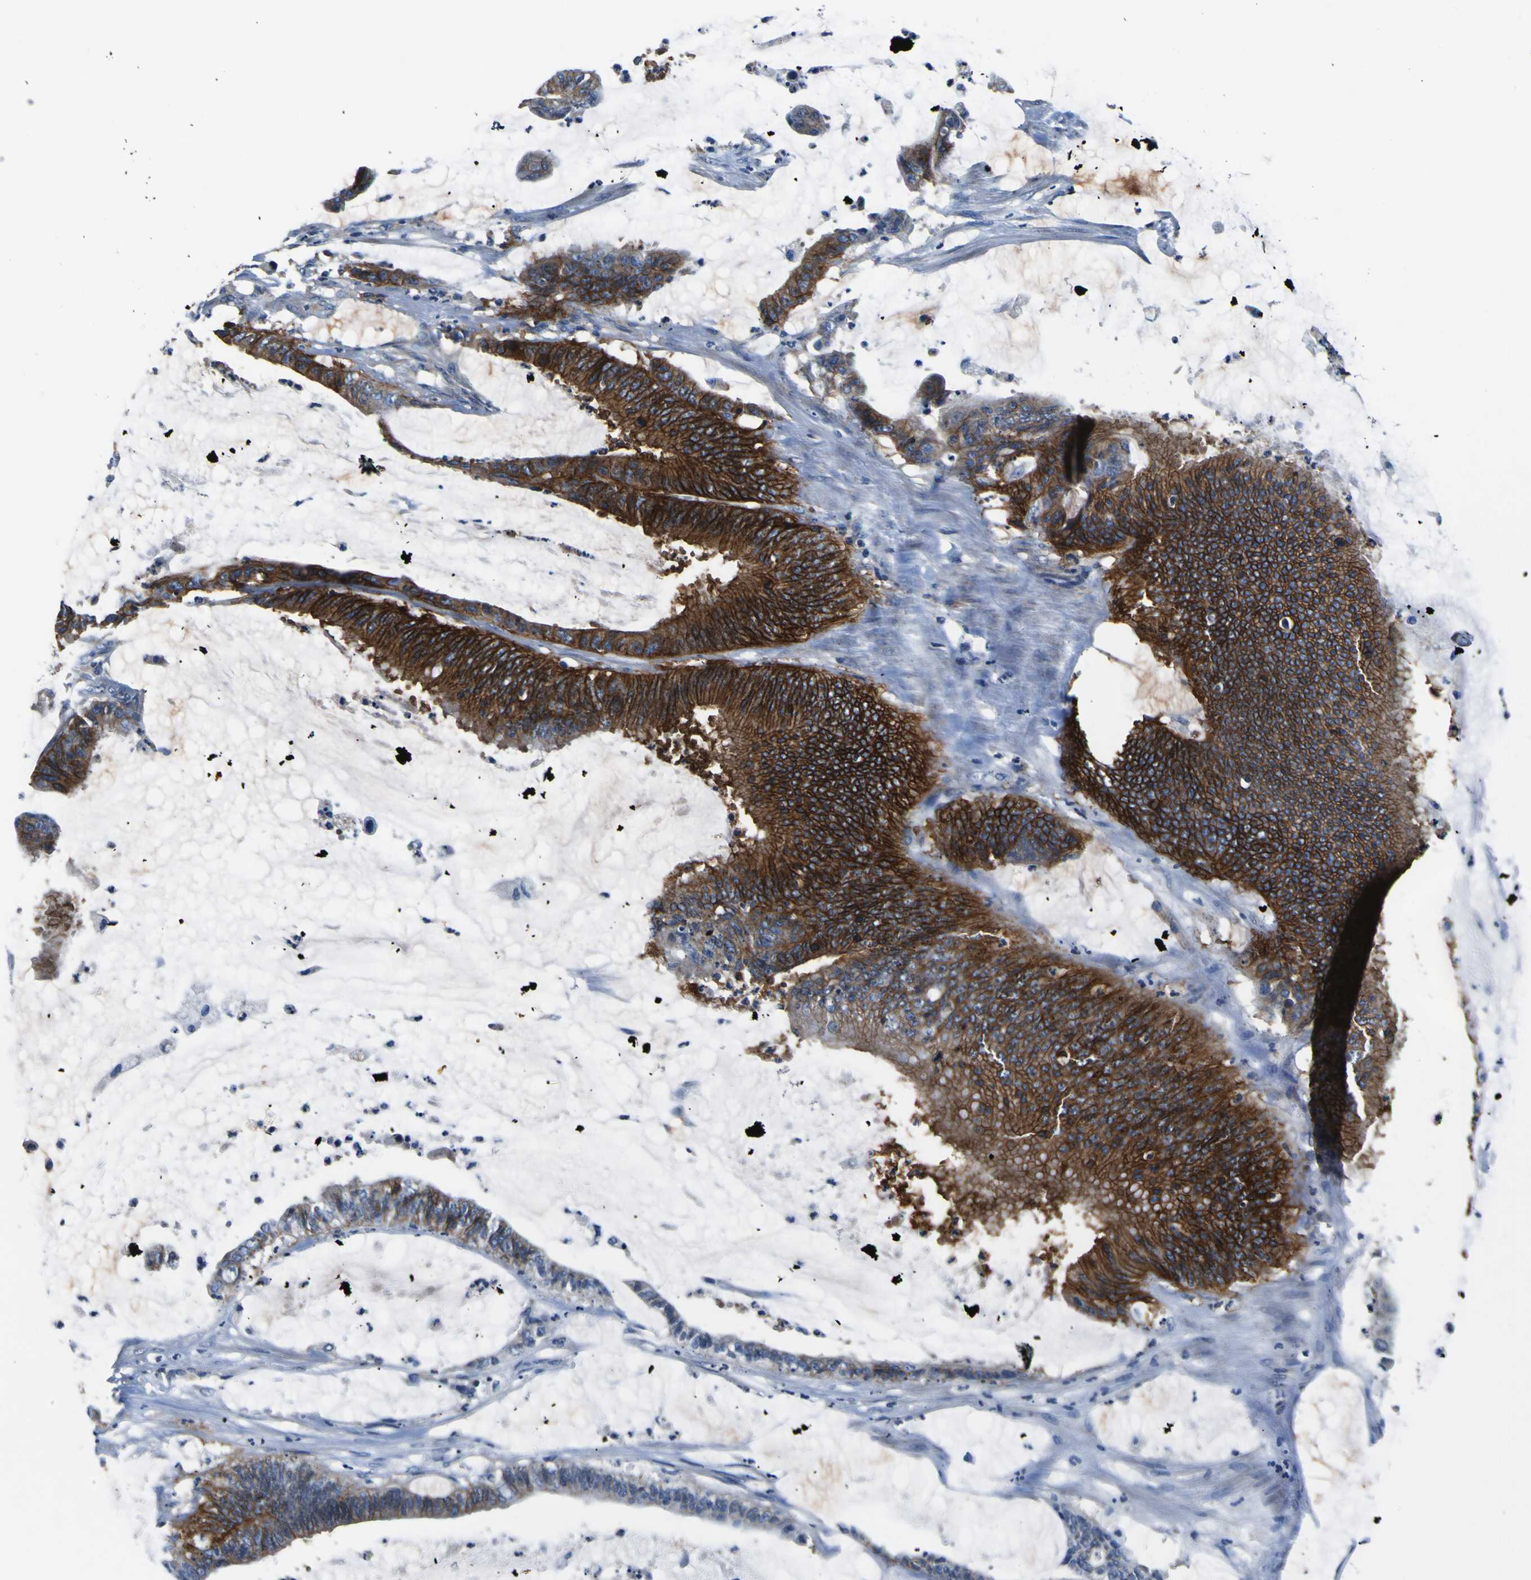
{"staining": {"intensity": "strong", "quantity": ">75%", "location": "cytoplasmic/membranous"}, "tissue": "colorectal cancer", "cell_type": "Tumor cells", "image_type": "cancer", "snomed": [{"axis": "morphology", "description": "Adenocarcinoma, NOS"}, {"axis": "topography", "description": "Rectum"}], "caption": "This histopathology image shows IHC staining of human colorectal cancer, with high strong cytoplasmic/membranous positivity in approximately >75% of tumor cells.", "gene": "EPHB4", "patient": {"sex": "female", "age": 66}}